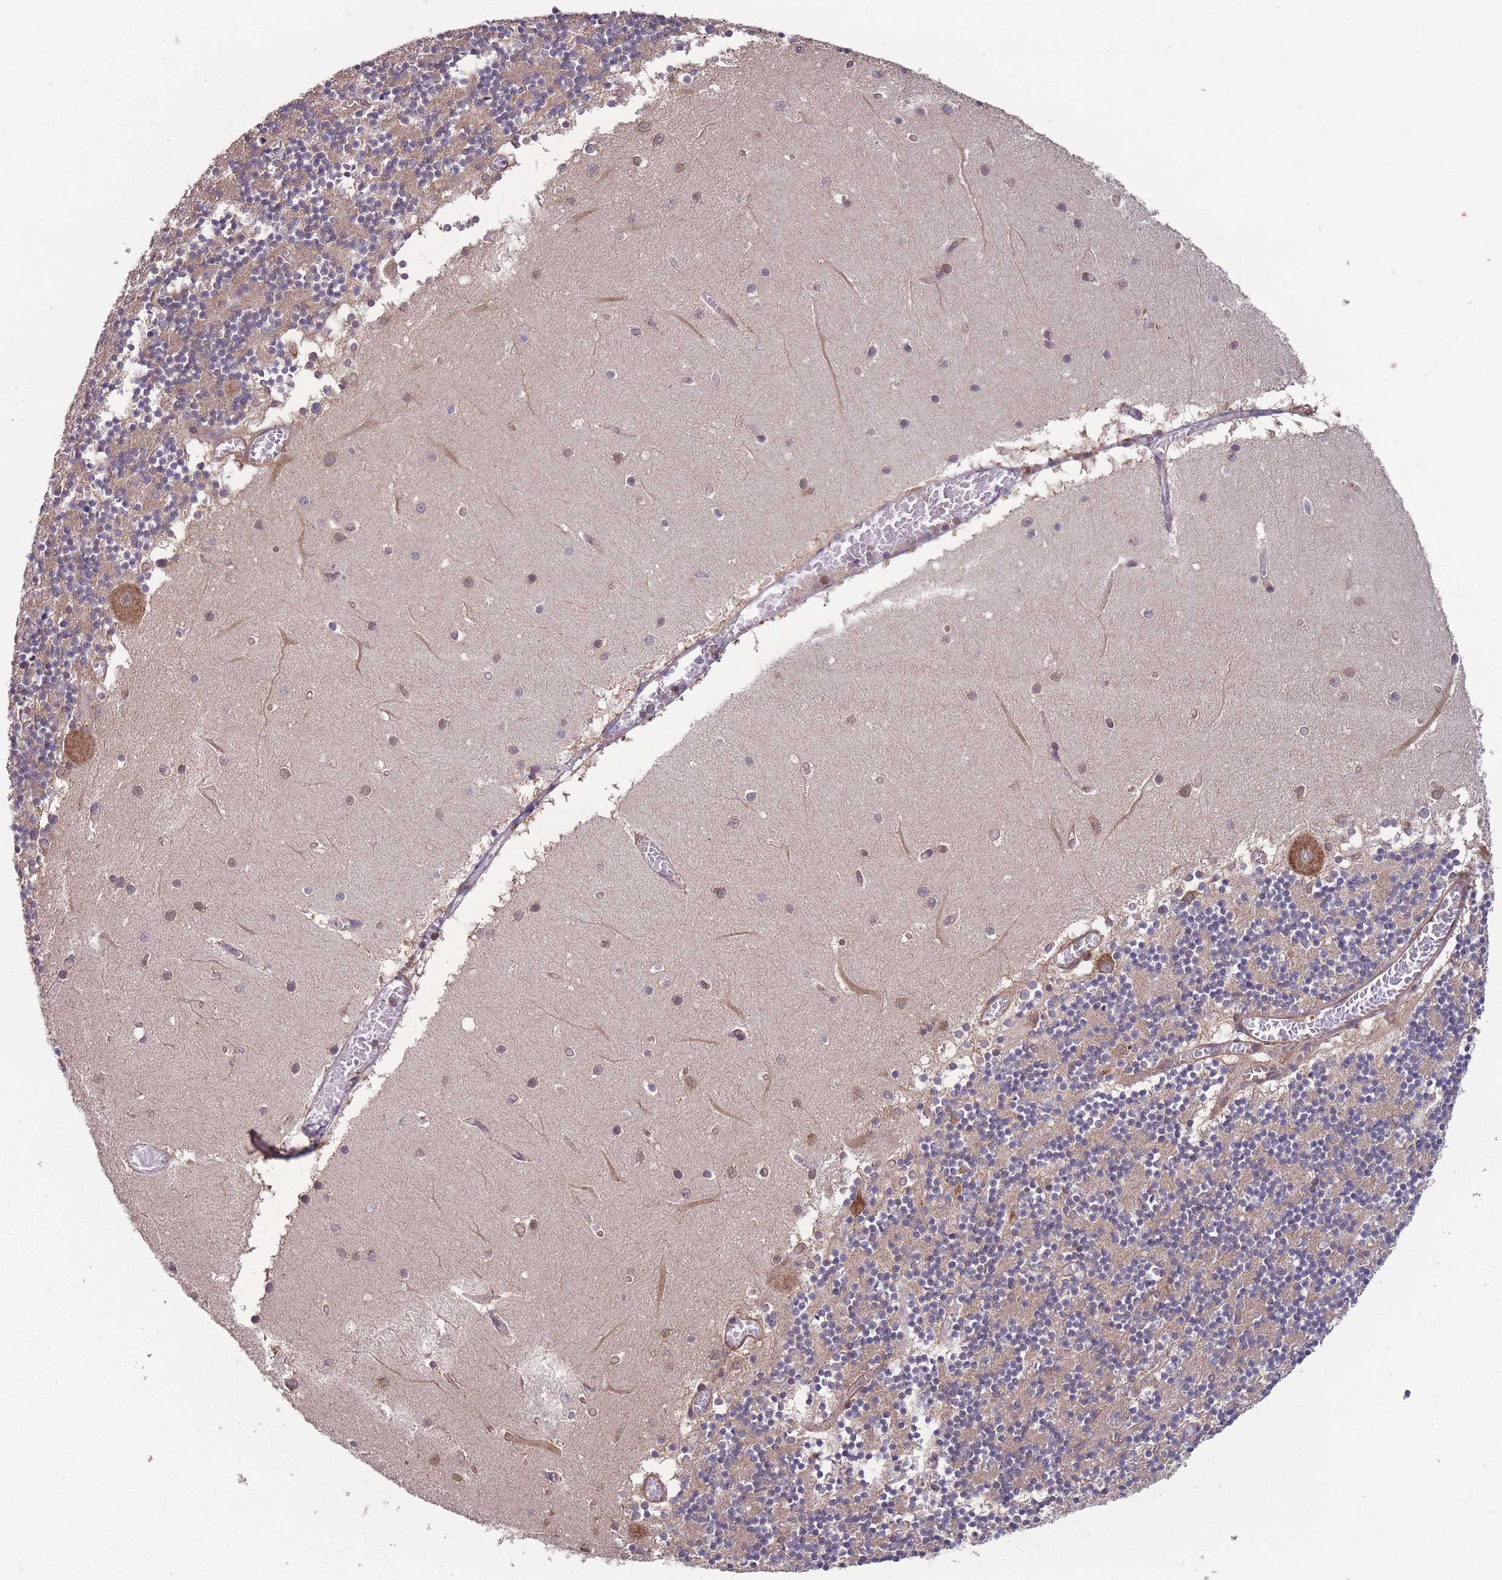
{"staining": {"intensity": "moderate", "quantity": "25%-75%", "location": "cytoplasmic/membranous"}, "tissue": "cerebellum", "cell_type": "Cells in granular layer", "image_type": "normal", "snomed": [{"axis": "morphology", "description": "Normal tissue, NOS"}, {"axis": "topography", "description": "Cerebellum"}], "caption": "A photomicrograph of human cerebellum stained for a protein shows moderate cytoplasmic/membranous brown staining in cells in granular layer. The staining was performed using DAB (3,3'-diaminobenzidine), with brown indicating positive protein expression. Nuclei are stained blue with hematoxylin.", "gene": "ZPR1", "patient": {"sex": "female", "age": 28}}